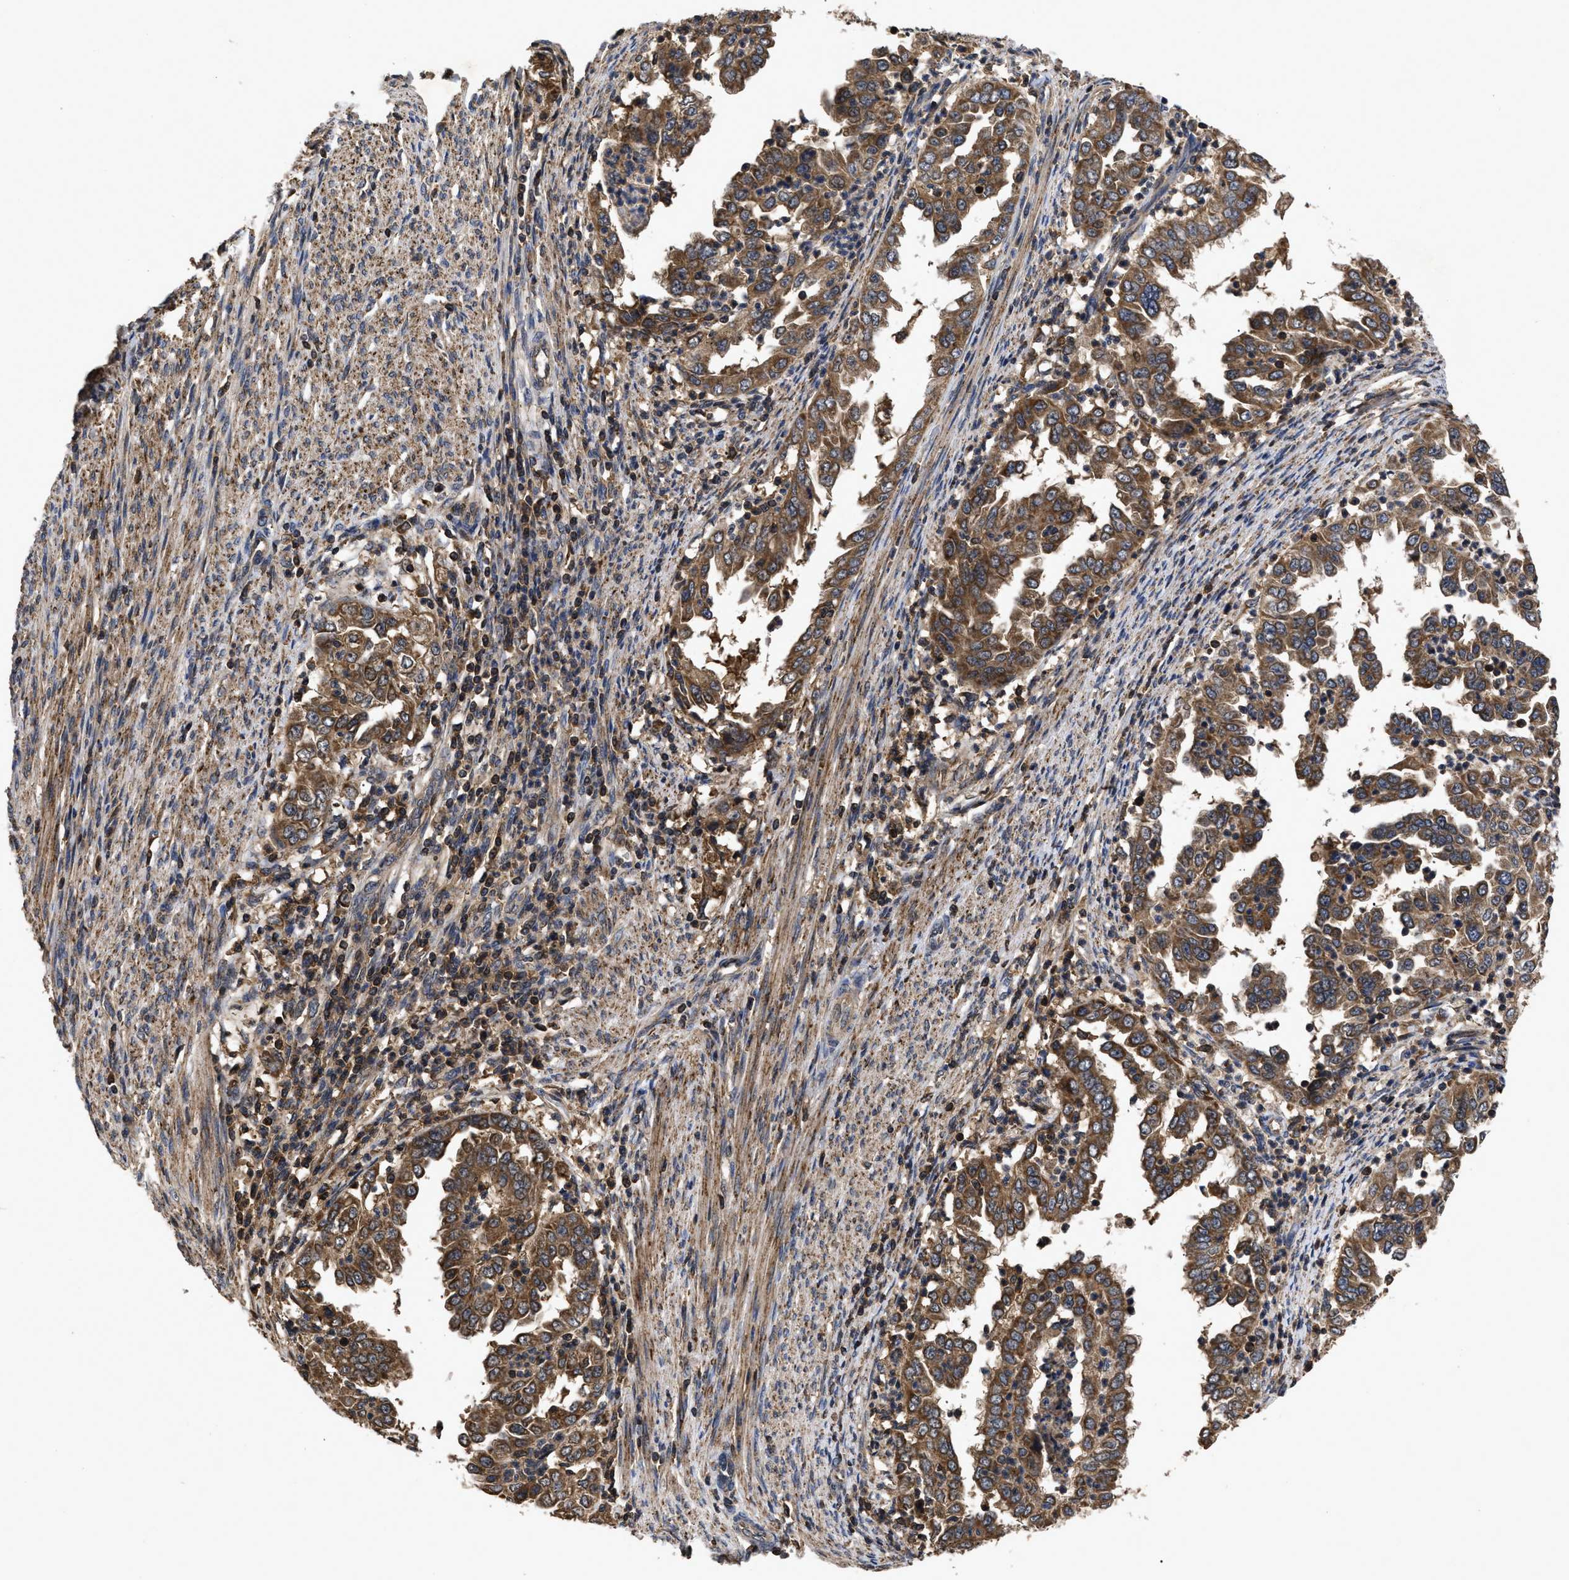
{"staining": {"intensity": "moderate", "quantity": ">75%", "location": "cytoplasmic/membranous"}, "tissue": "endometrial cancer", "cell_type": "Tumor cells", "image_type": "cancer", "snomed": [{"axis": "morphology", "description": "Adenocarcinoma, NOS"}, {"axis": "topography", "description": "Endometrium"}], "caption": "Brown immunohistochemical staining in human adenocarcinoma (endometrial) exhibits moderate cytoplasmic/membranous positivity in approximately >75% of tumor cells. (IHC, brightfield microscopy, high magnification).", "gene": "LRRC3", "patient": {"sex": "female", "age": 85}}